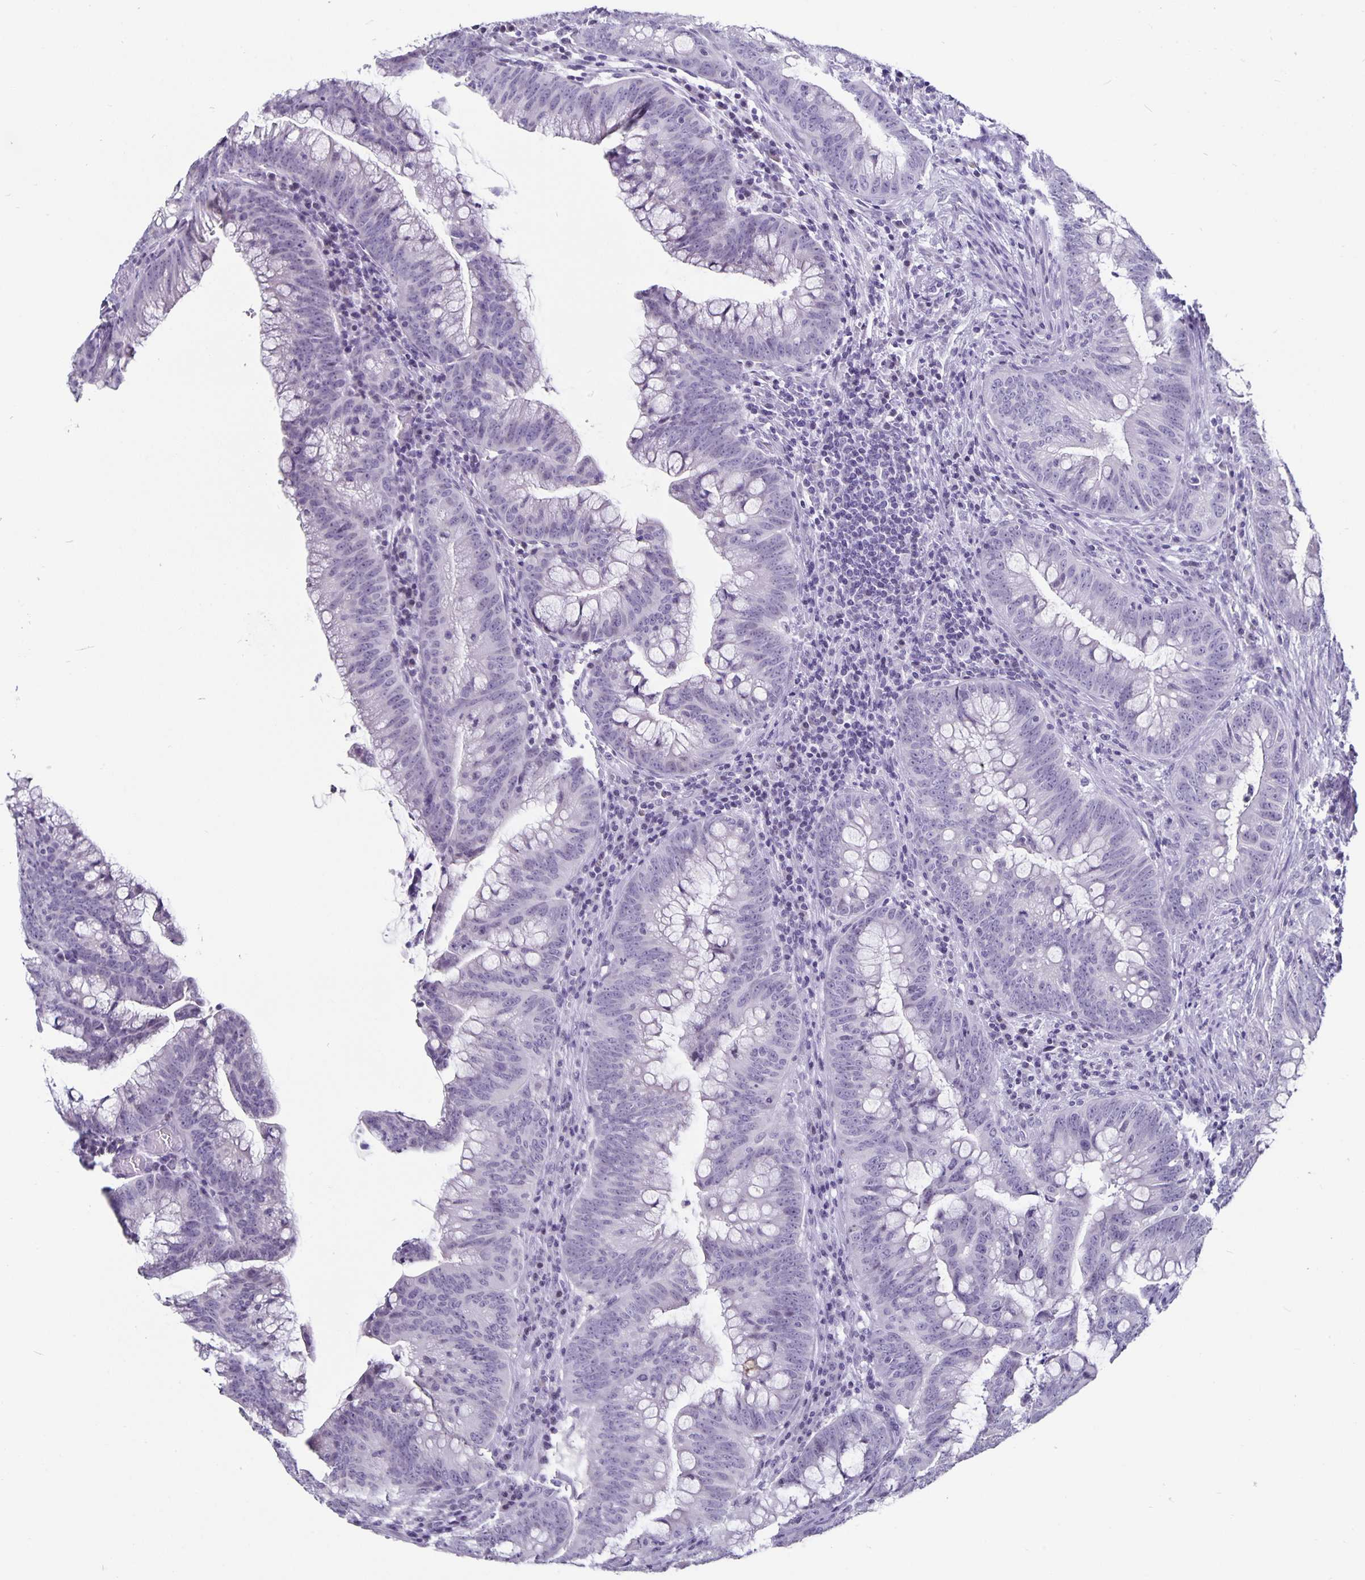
{"staining": {"intensity": "negative", "quantity": "none", "location": "none"}, "tissue": "colorectal cancer", "cell_type": "Tumor cells", "image_type": "cancer", "snomed": [{"axis": "morphology", "description": "Adenocarcinoma, NOS"}, {"axis": "topography", "description": "Colon"}], "caption": "A micrograph of human colorectal cancer (adenocarcinoma) is negative for staining in tumor cells.", "gene": "OLIG2", "patient": {"sex": "male", "age": 62}}